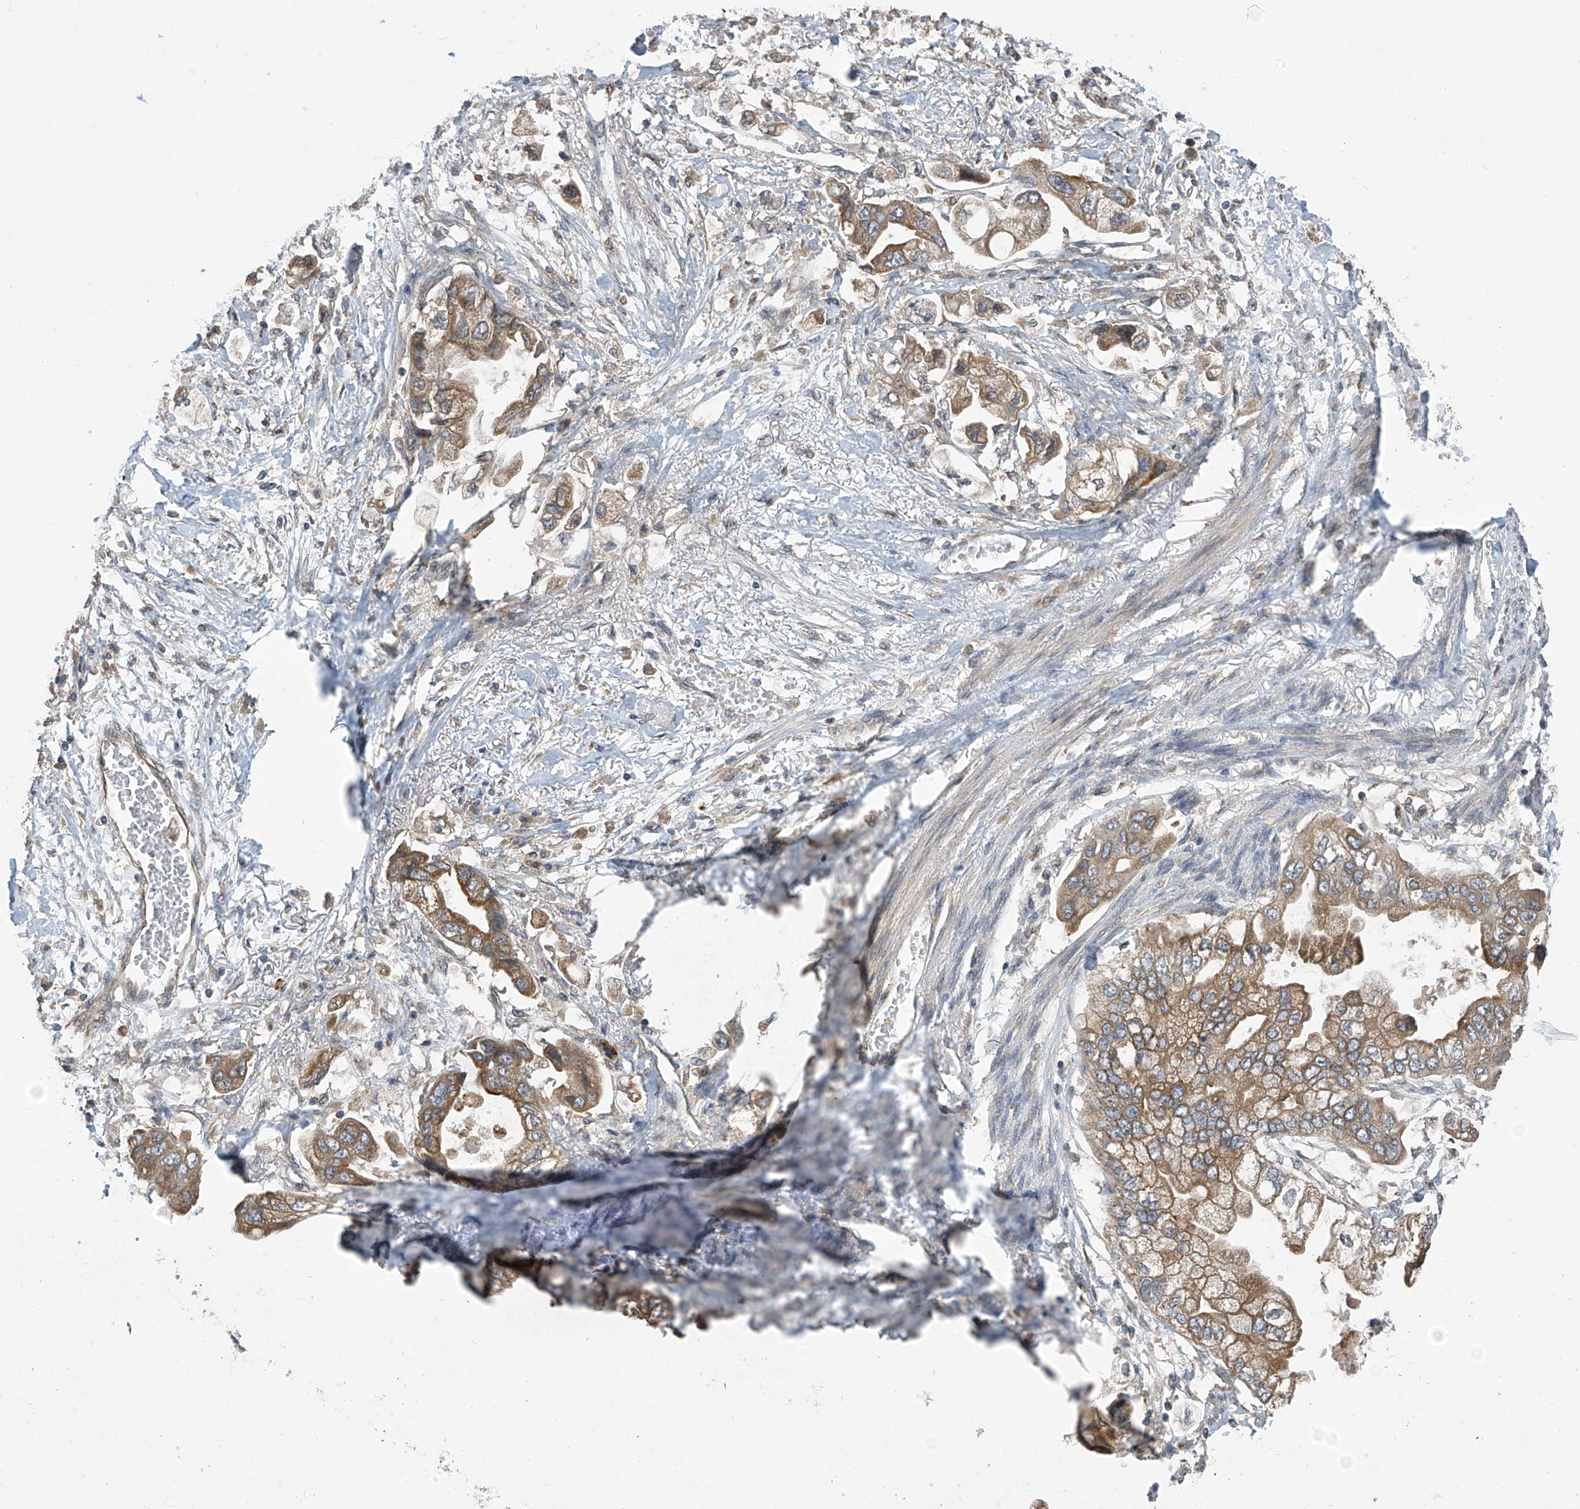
{"staining": {"intensity": "moderate", "quantity": ">75%", "location": "cytoplasmic/membranous"}, "tissue": "stomach cancer", "cell_type": "Tumor cells", "image_type": "cancer", "snomed": [{"axis": "morphology", "description": "Adenocarcinoma, NOS"}, {"axis": "topography", "description": "Stomach"}], "caption": "IHC (DAB (3,3'-diaminobenzidine)) staining of stomach cancer (adenocarcinoma) shows moderate cytoplasmic/membranous protein expression in approximately >75% of tumor cells.", "gene": "PNPT1", "patient": {"sex": "male", "age": 62}}